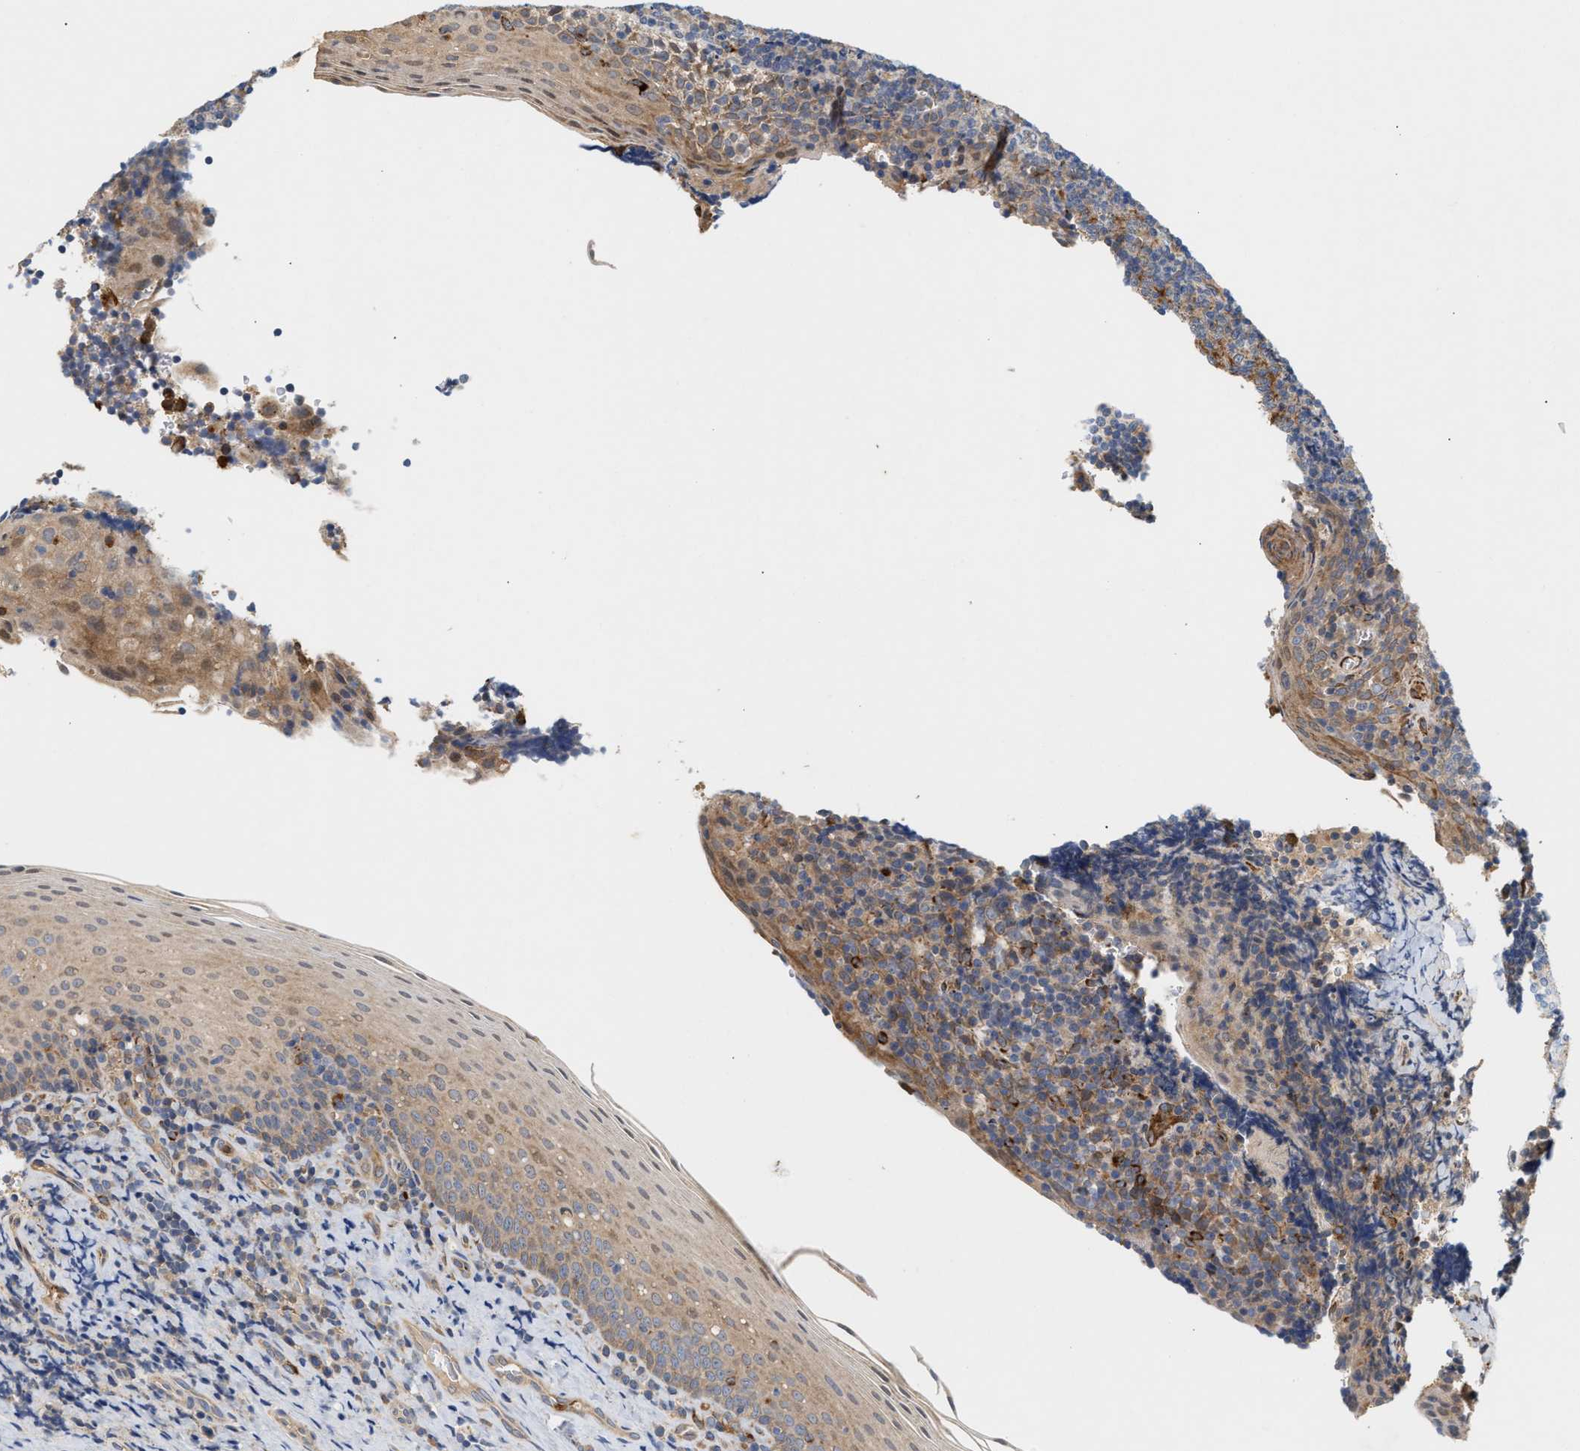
{"staining": {"intensity": "moderate", "quantity": "25%-75%", "location": "cytoplasmic/membranous"}, "tissue": "tonsil", "cell_type": "Germinal center cells", "image_type": "normal", "snomed": [{"axis": "morphology", "description": "Normal tissue, NOS"}, {"axis": "morphology", "description": "Inflammation, NOS"}, {"axis": "topography", "description": "Tonsil"}], "caption": "Protein expression analysis of unremarkable tonsil shows moderate cytoplasmic/membranous staining in about 25%-75% of germinal center cells. (DAB (3,3'-diaminobenzidine) IHC, brown staining for protein, blue staining for nuclei).", "gene": "PLCD1", "patient": {"sex": "female", "age": 31}}